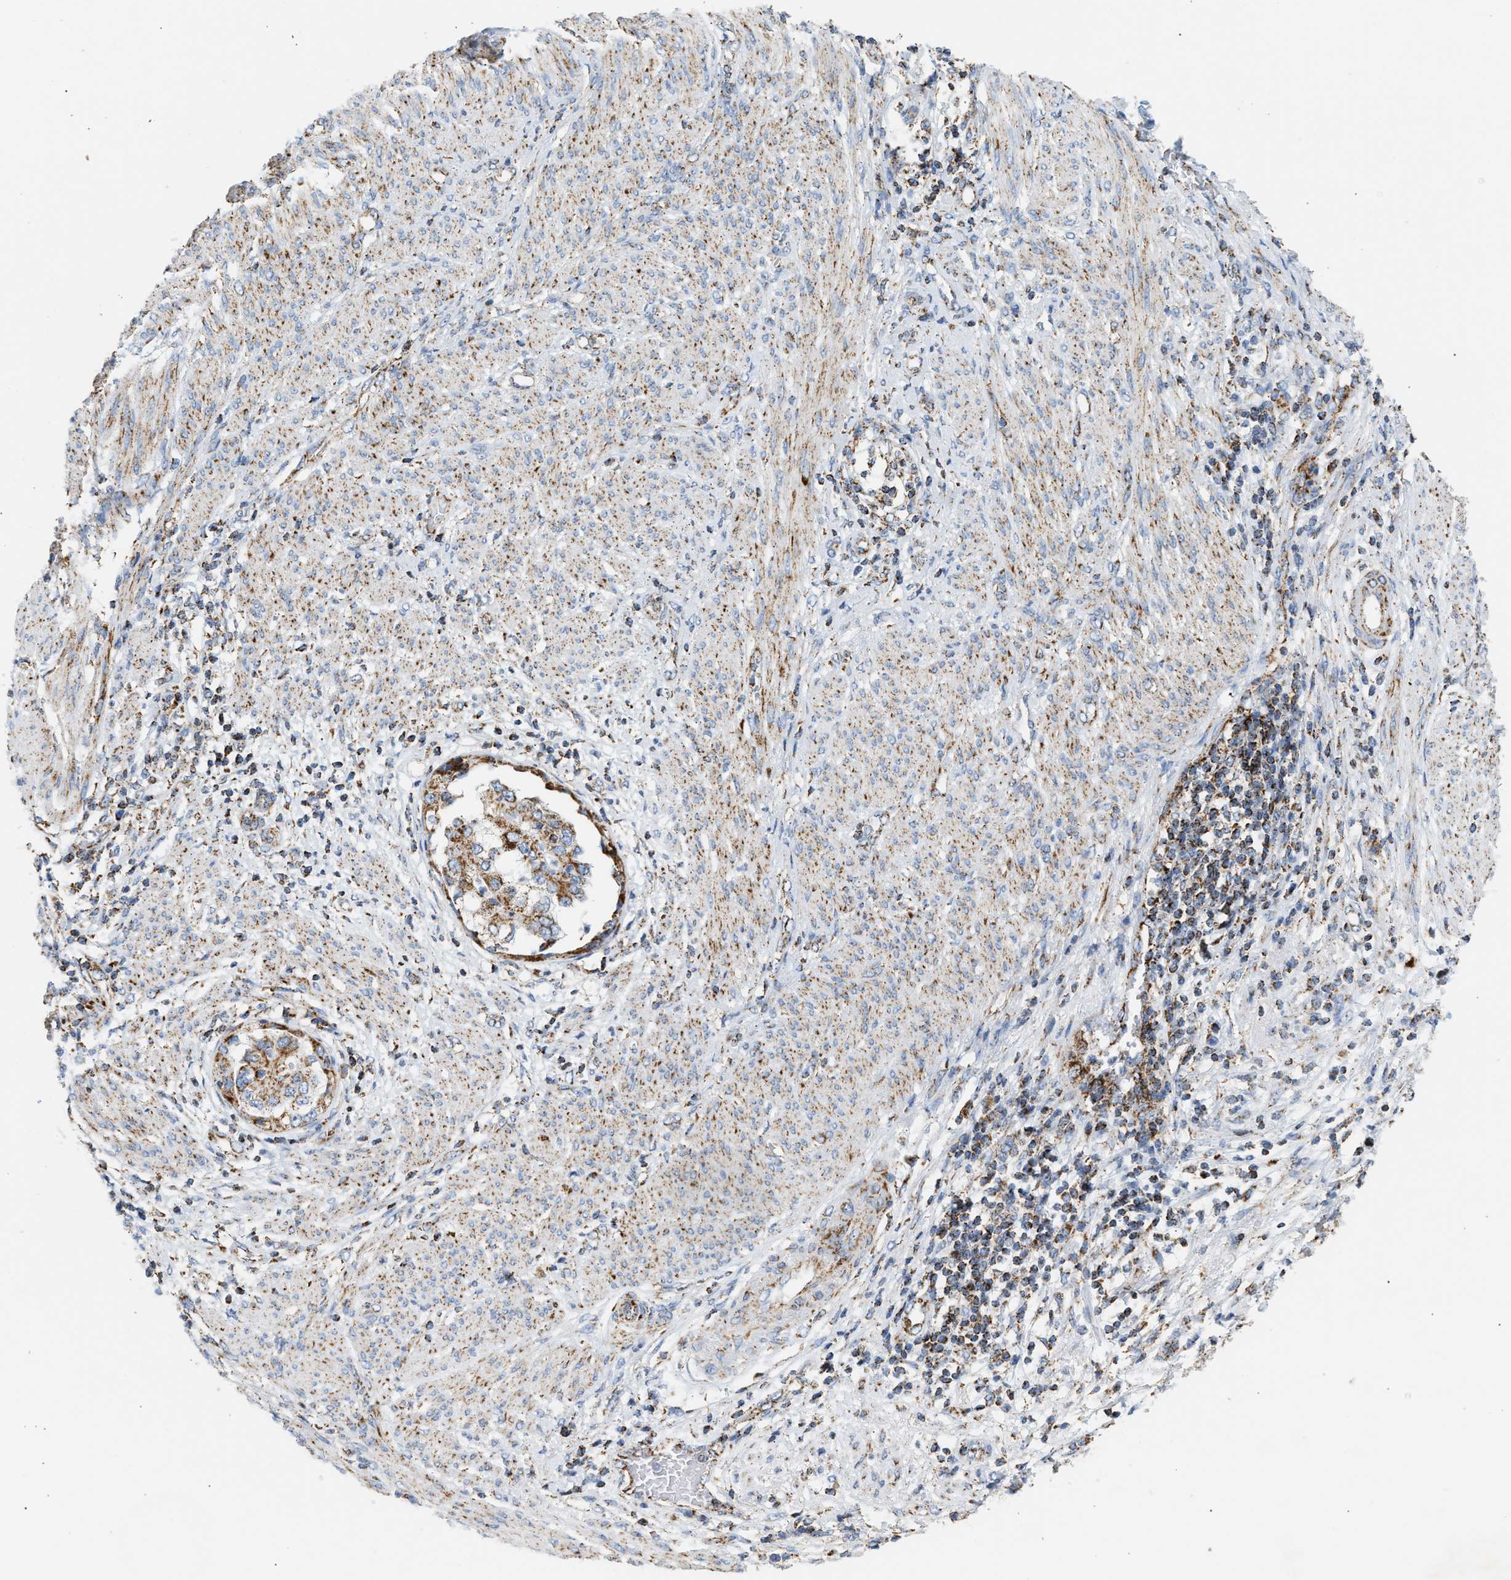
{"staining": {"intensity": "moderate", "quantity": ">75%", "location": "cytoplasmic/membranous"}, "tissue": "endometrial cancer", "cell_type": "Tumor cells", "image_type": "cancer", "snomed": [{"axis": "morphology", "description": "Adenocarcinoma, NOS"}, {"axis": "topography", "description": "Endometrium"}], "caption": "Immunohistochemical staining of endometrial cancer (adenocarcinoma) demonstrates moderate cytoplasmic/membranous protein expression in approximately >75% of tumor cells.", "gene": "OGDH", "patient": {"sex": "female", "age": 85}}